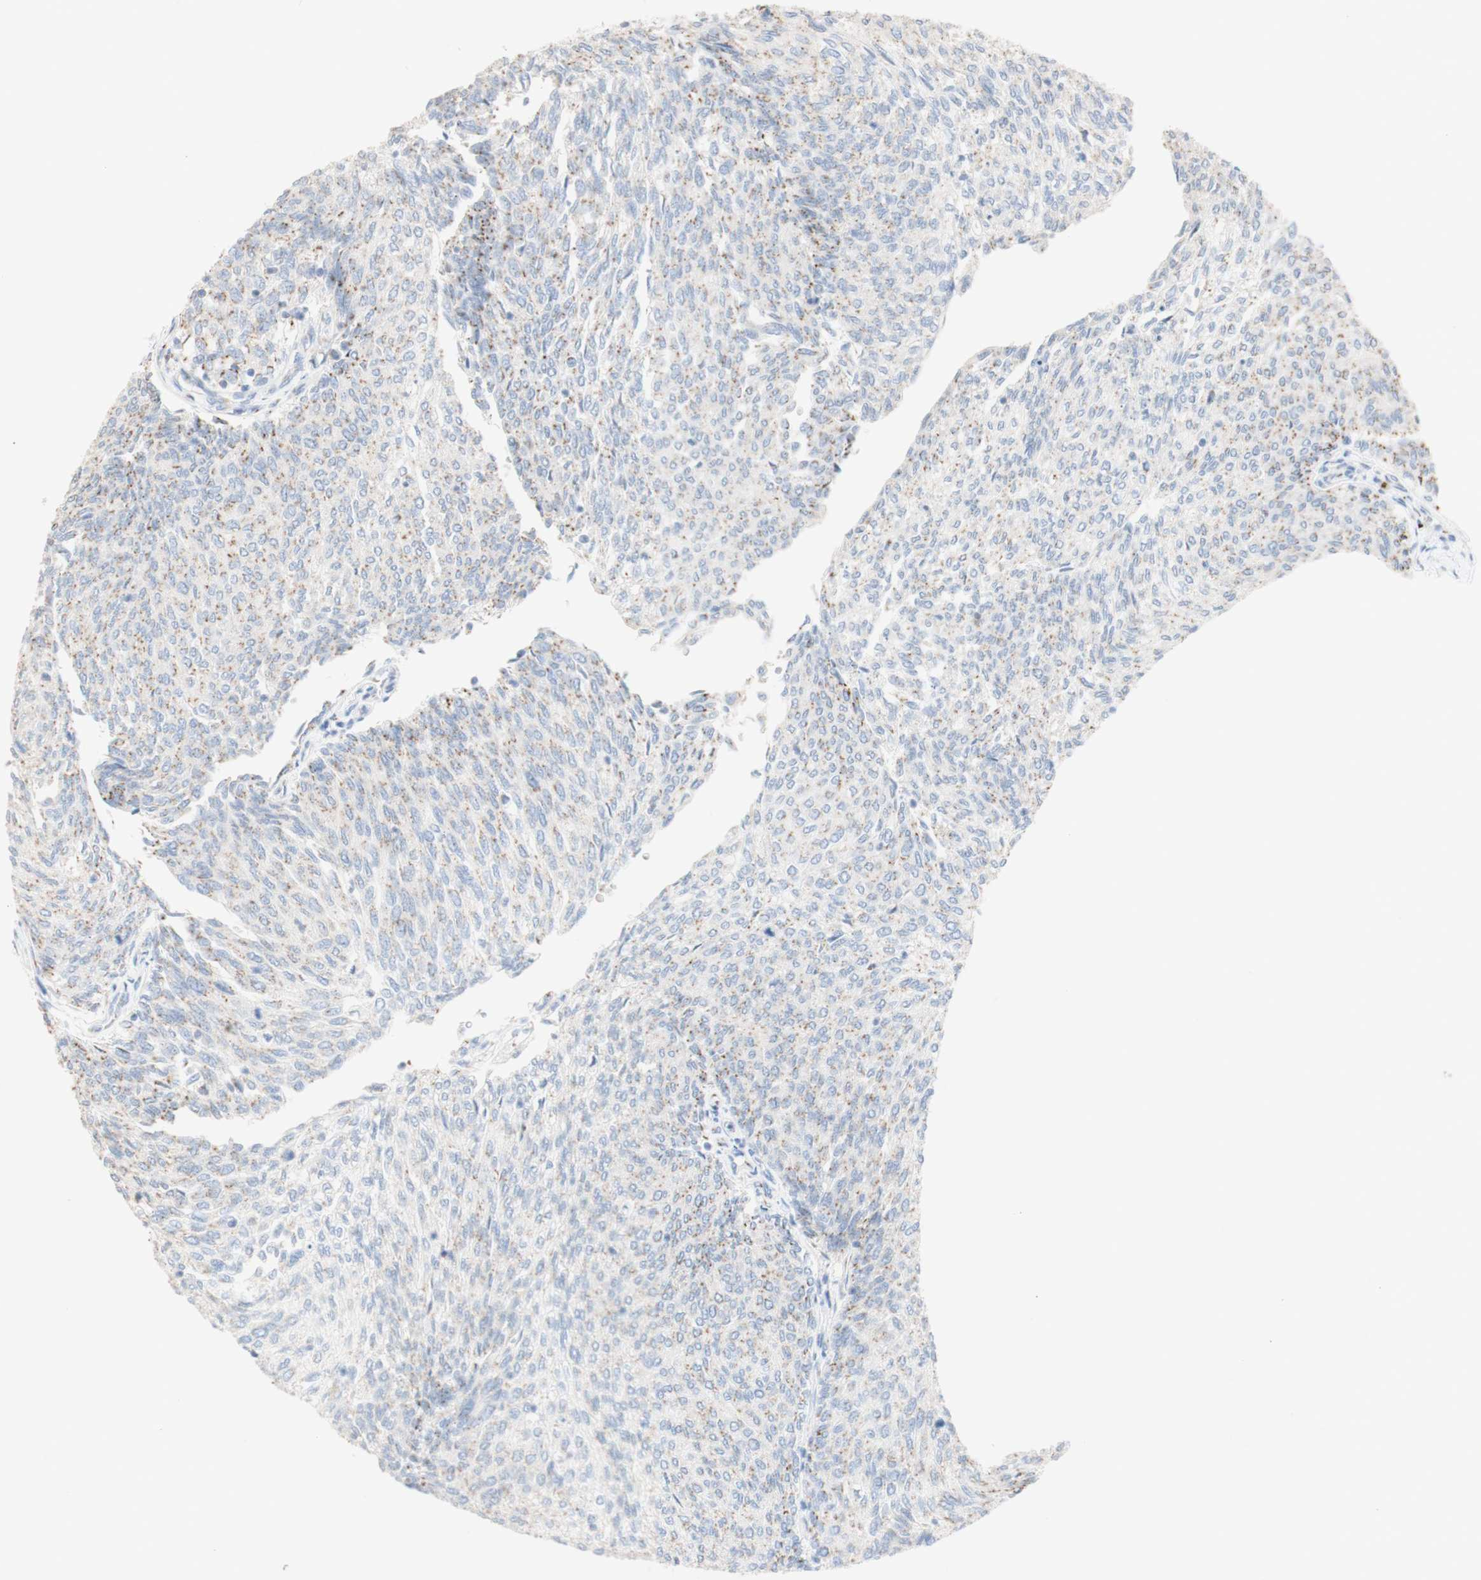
{"staining": {"intensity": "weak", "quantity": "25%-75%", "location": "cytoplasmic/membranous"}, "tissue": "urothelial cancer", "cell_type": "Tumor cells", "image_type": "cancer", "snomed": [{"axis": "morphology", "description": "Urothelial carcinoma, Low grade"}, {"axis": "topography", "description": "Urinary bladder"}], "caption": "Brown immunohistochemical staining in human low-grade urothelial carcinoma displays weak cytoplasmic/membranous expression in about 25%-75% of tumor cells. (DAB IHC, brown staining for protein, blue staining for nuclei).", "gene": "MANEA", "patient": {"sex": "female", "age": 79}}